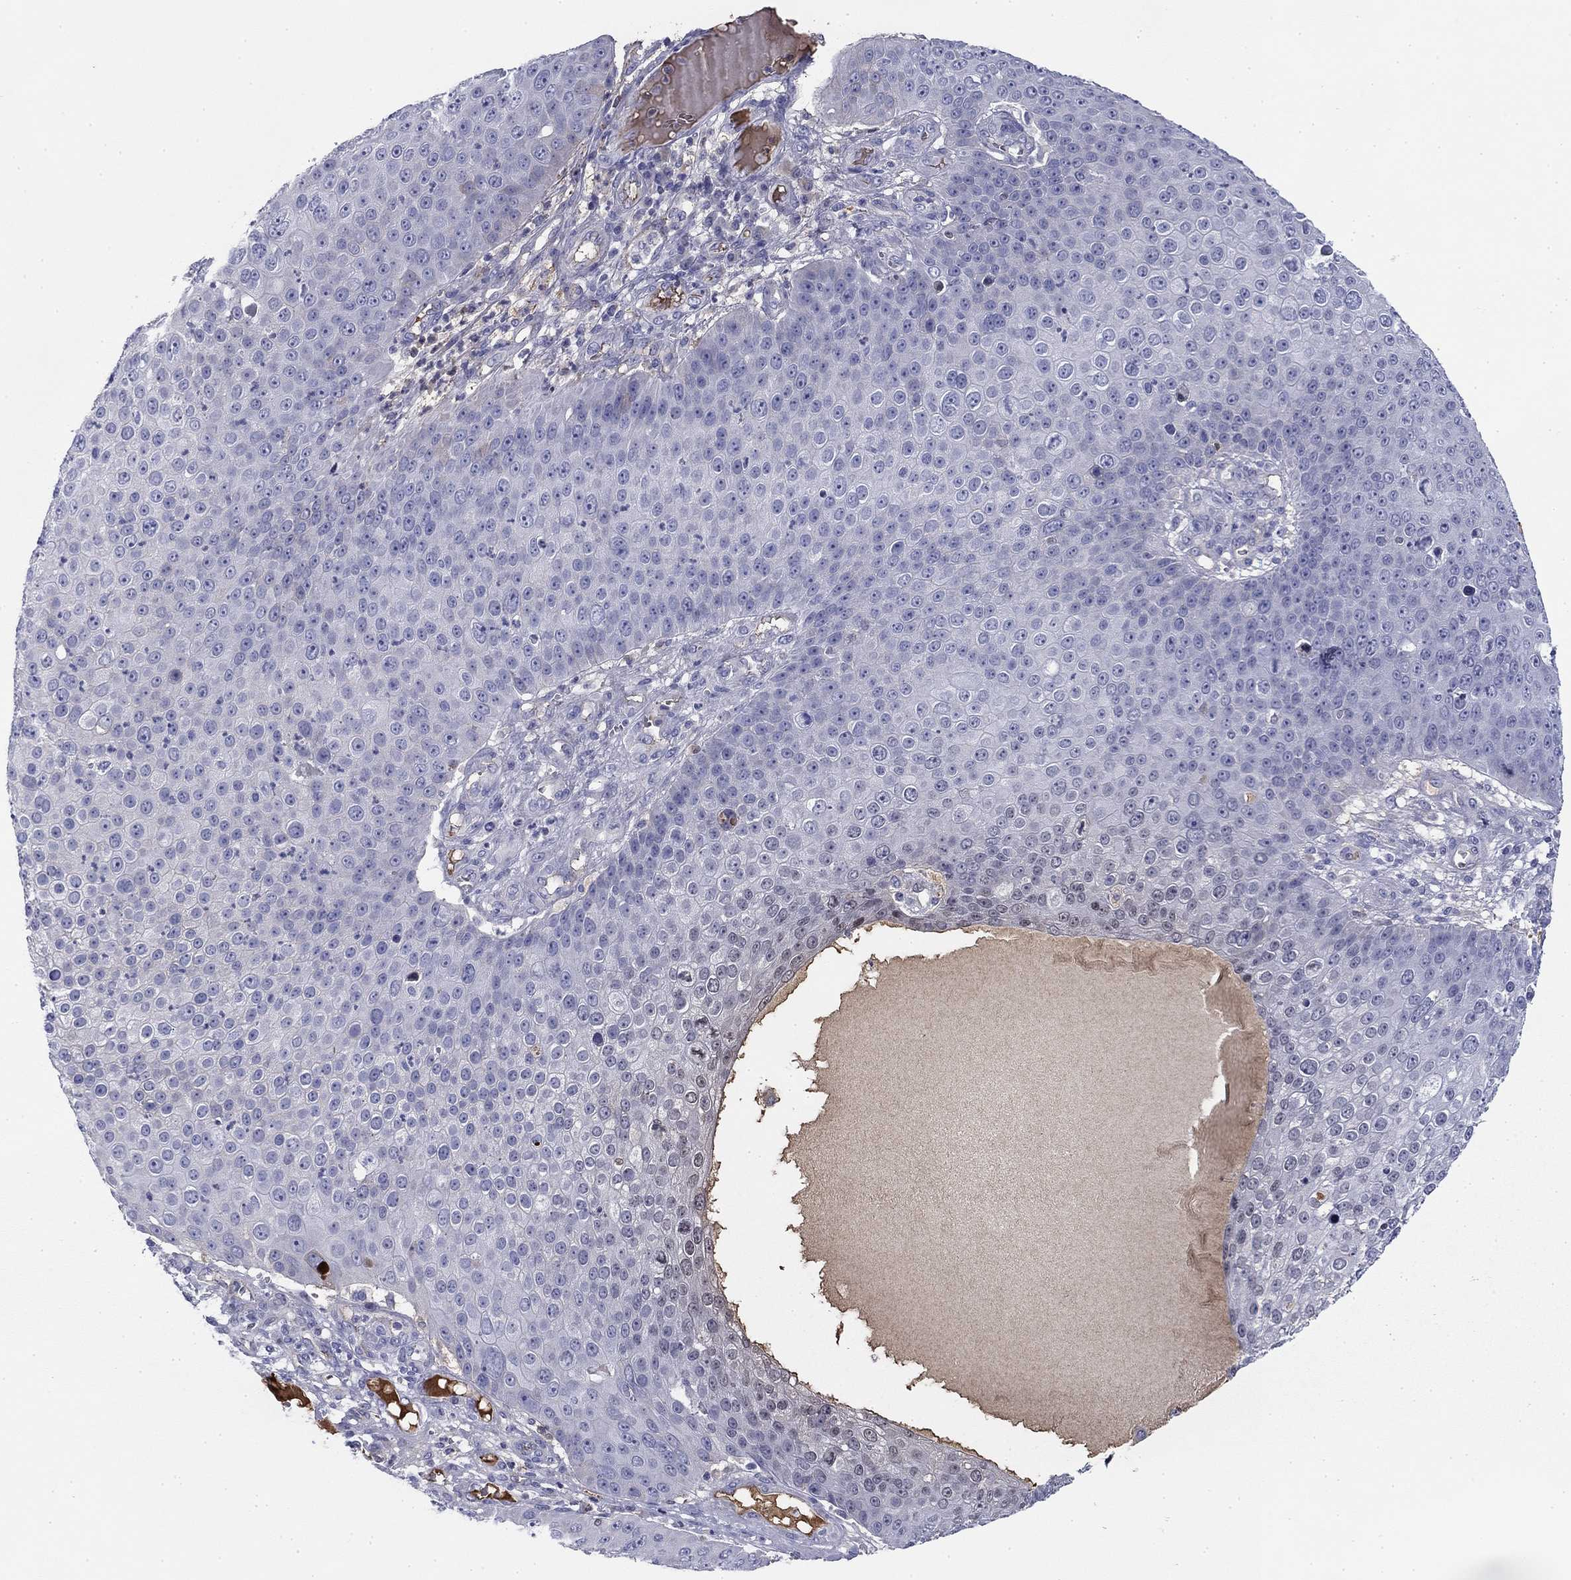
{"staining": {"intensity": "negative", "quantity": "none", "location": "none"}, "tissue": "skin cancer", "cell_type": "Tumor cells", "image_type": "cancer", "snomed": [{"axis": "morphology", "description": "Squamous cell carcinoma, NOS"}, {"axis": "topography", "description": "Skin"}], "caption": "A high-resolution photomicrograph shows immunohistochemistry staining of skin cancer (squamous cell carcinoma), which reveals no significant expression in tumor cells. (DAB (3,3'-diaminobenzidine) IHC visualized using brightfield microscopy, high magnification).", "gene": "CPLX4", "patient": {"sex": "male", "age": 71}}